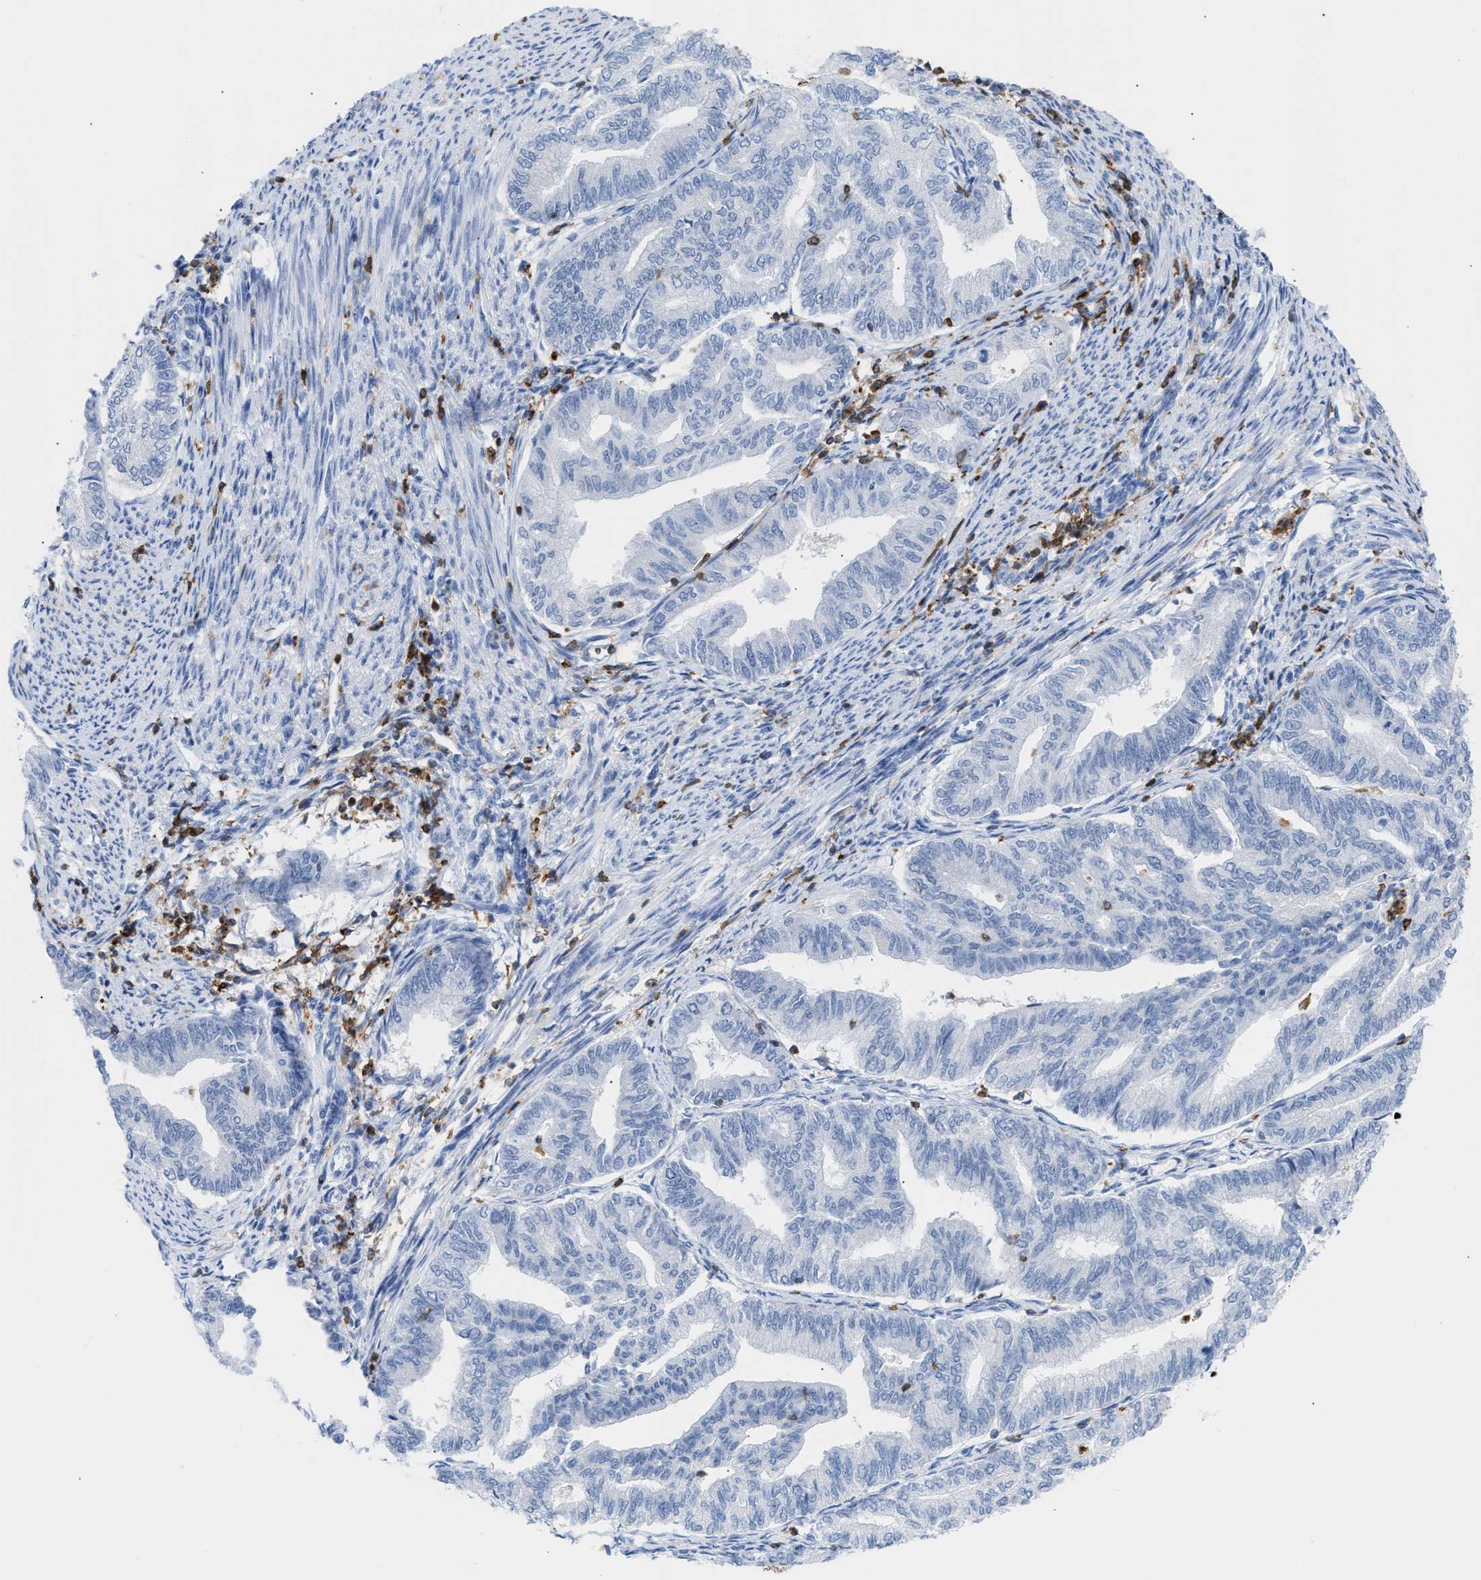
{"staining": {"intensity": "negative", "quantity": "none", "location": "none"}, "tissue": "endometrial cancer", "cell_type": "Tumor cells", "image_type": "cancer", "snomed": [{"axis": "morphology", "description": "Adenocarcinoma, NOS"}, {"axis": "topography", "description": "Endometrium"}], "caption": "IHC image of neoplastic tissue: human endometrial adenocarcinoma stained with DAB (3,3'-diaminobenzidine) exhibits no significant protein positivity in tumor cells.", "gene": "LCP1", "patient": {"sex": "female", "age": 79}}